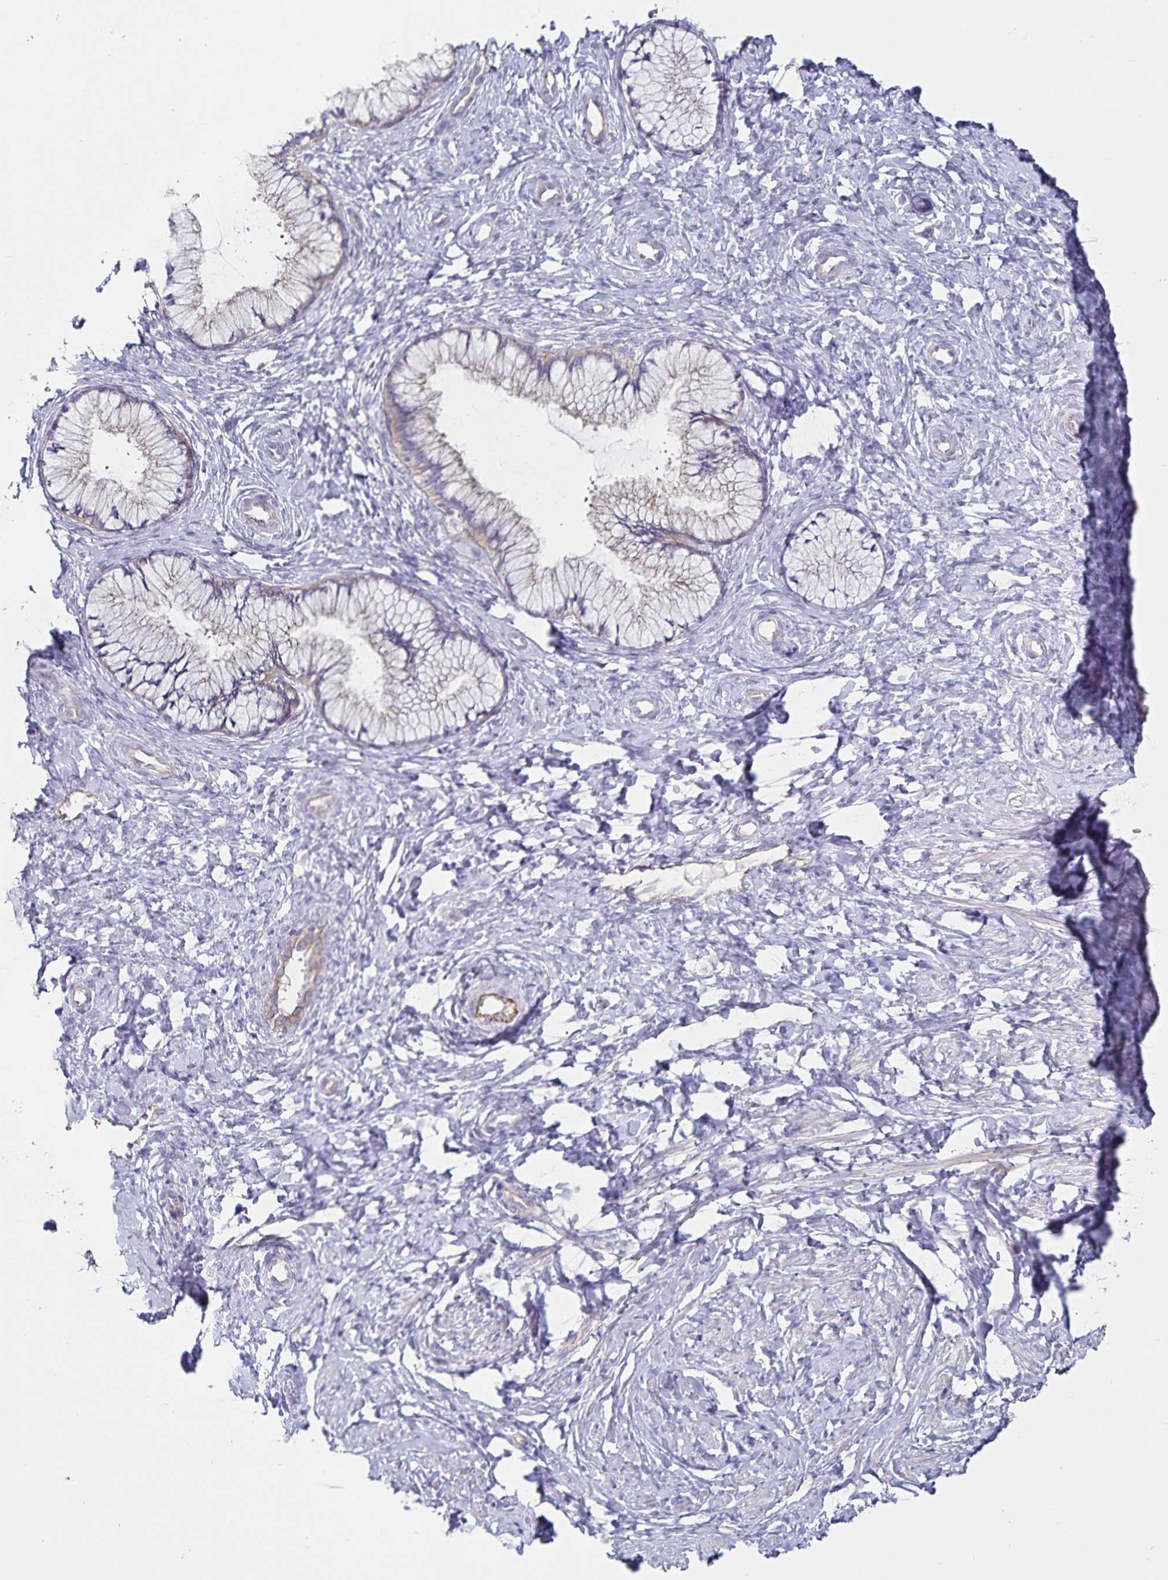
{"staining": {"intensity": "negative", "quantity": "none", "location": "none"}, "tissue": "cervix", "cell_type": "Glandular cells", "image_type": "normal", "snomed": [{"axis": "morphology", "description": "Normal tissue, NOS"}, {"axis": "topography", "description": "Cervix"}], "caption": "The histopathology image reveals no staining of glandular cells in unremarkable cervix.", "gene": "SSTR1", "patient": {"sex": "female", "age": 37}}